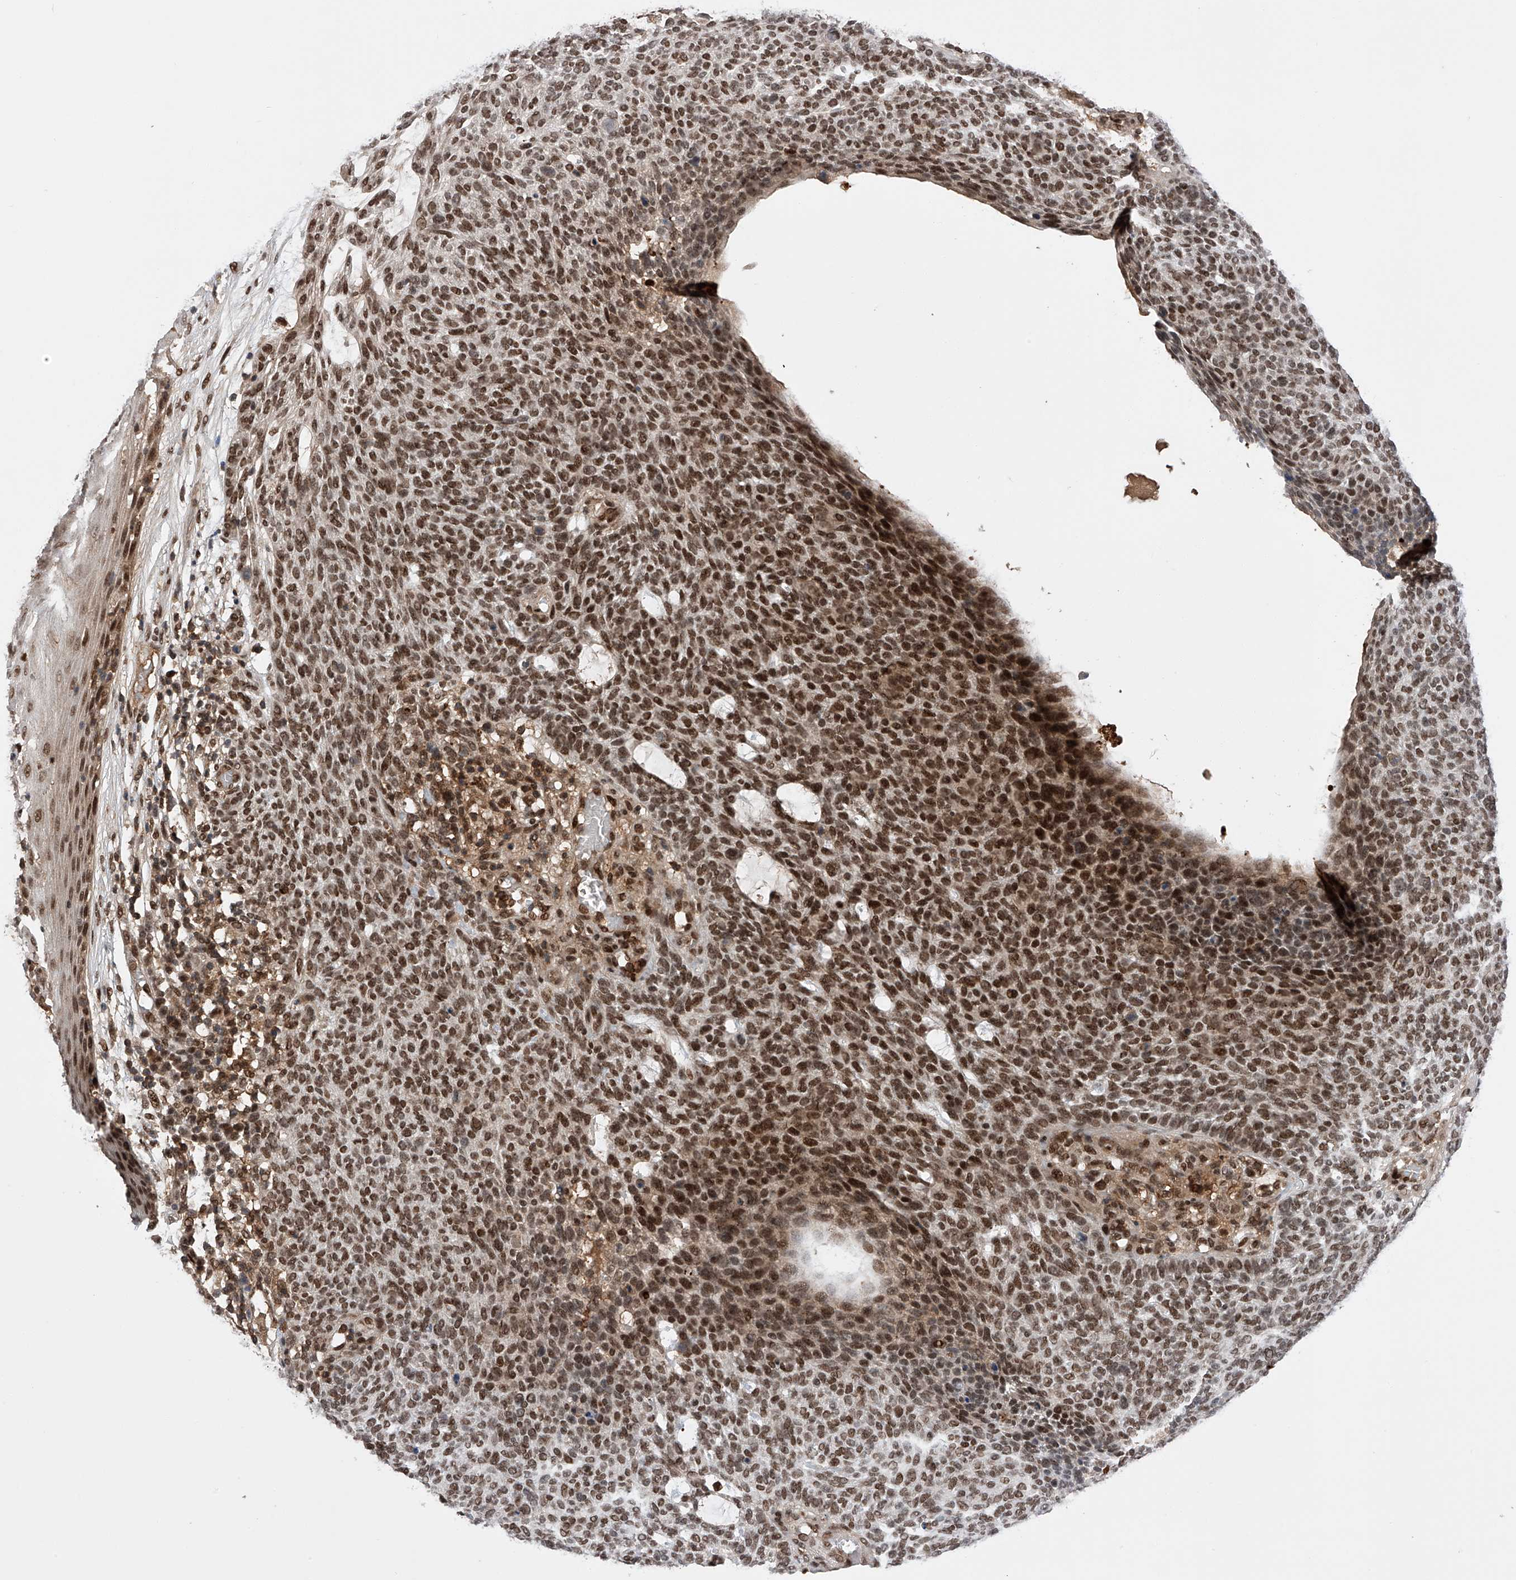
{"staining": {"intensity": "strong", "quantity": ">75%", "location": "nuclear"}, "tissue": "skin cancer", "cell_type": "Tumor cells", "image_type": "cancer", "snomed": [{"axis": "morphology", "description": "Squamous cell carcinoma, NOS"}, {"axis": "topography", "description": "Skin"}], "caption": "Skin cancer (squamous cell carcinoma) stained with a brown dye exhibits strong nuclear positive staining in approximately >75% of tumor cells.", "gene": "ZNF280D", "patient": {"sex": "female", "age": 90}}